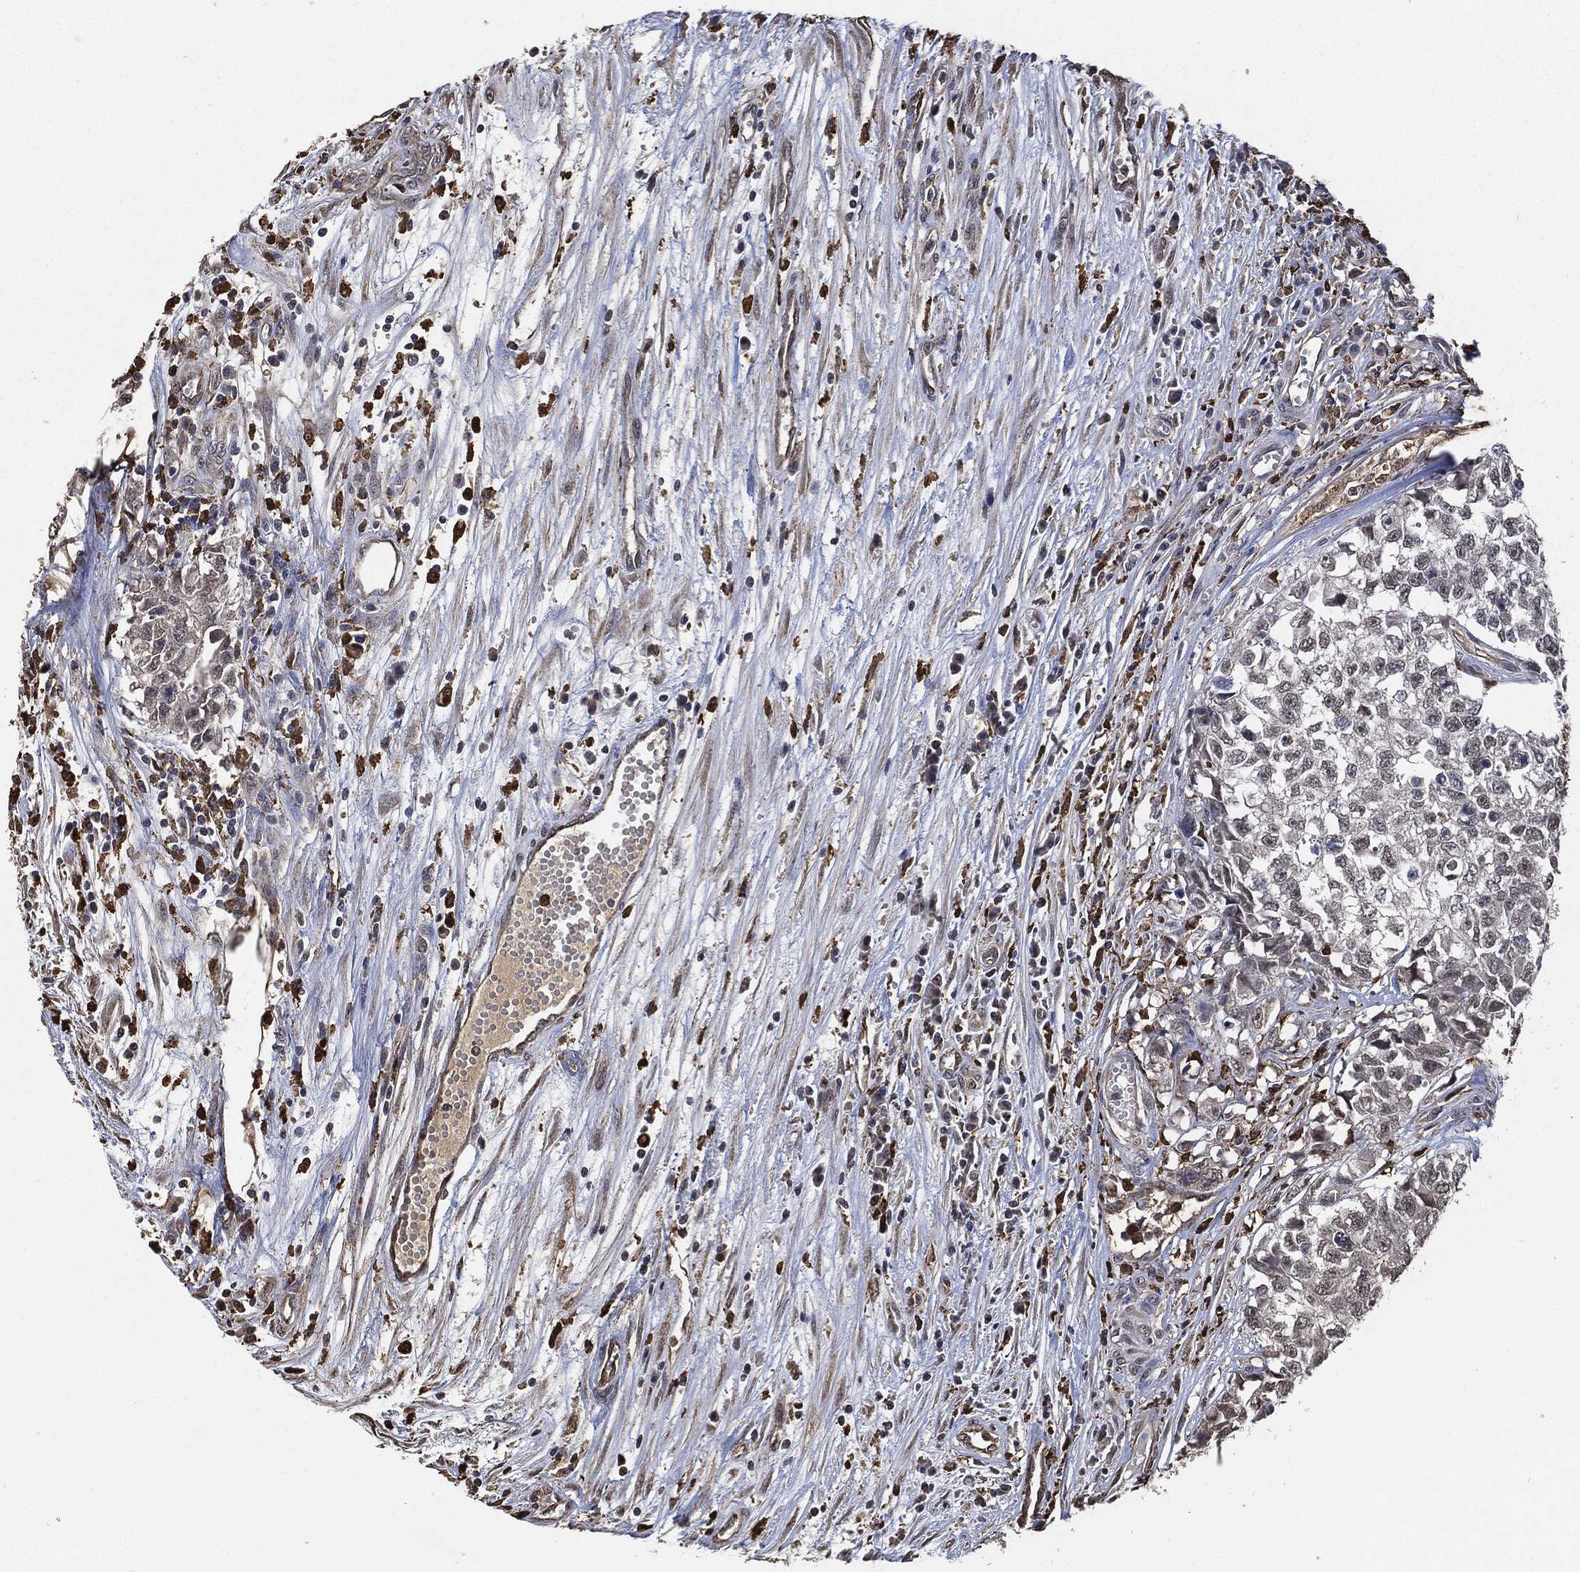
{"staining": {"intensity": "negative", "quantity": "none", "location": "none"}, "tissue": "testis cancer", "cell_type": "Tumor cells", "image_type": "cancer", "snomed": [{"axis": "morphology", "description": "Seminoma, NOS"}, {"axis": "morphology", "description": "Carcinoma, Embryonal, NOS"}, {"axis": "topography", "description": "Testis"}], "caption": "Tumor cells show no significant protein expression in testis cancer (embryonal carcinoma).", "gene": "S100A9", "patient": {"sex": "male", "age": 22}}